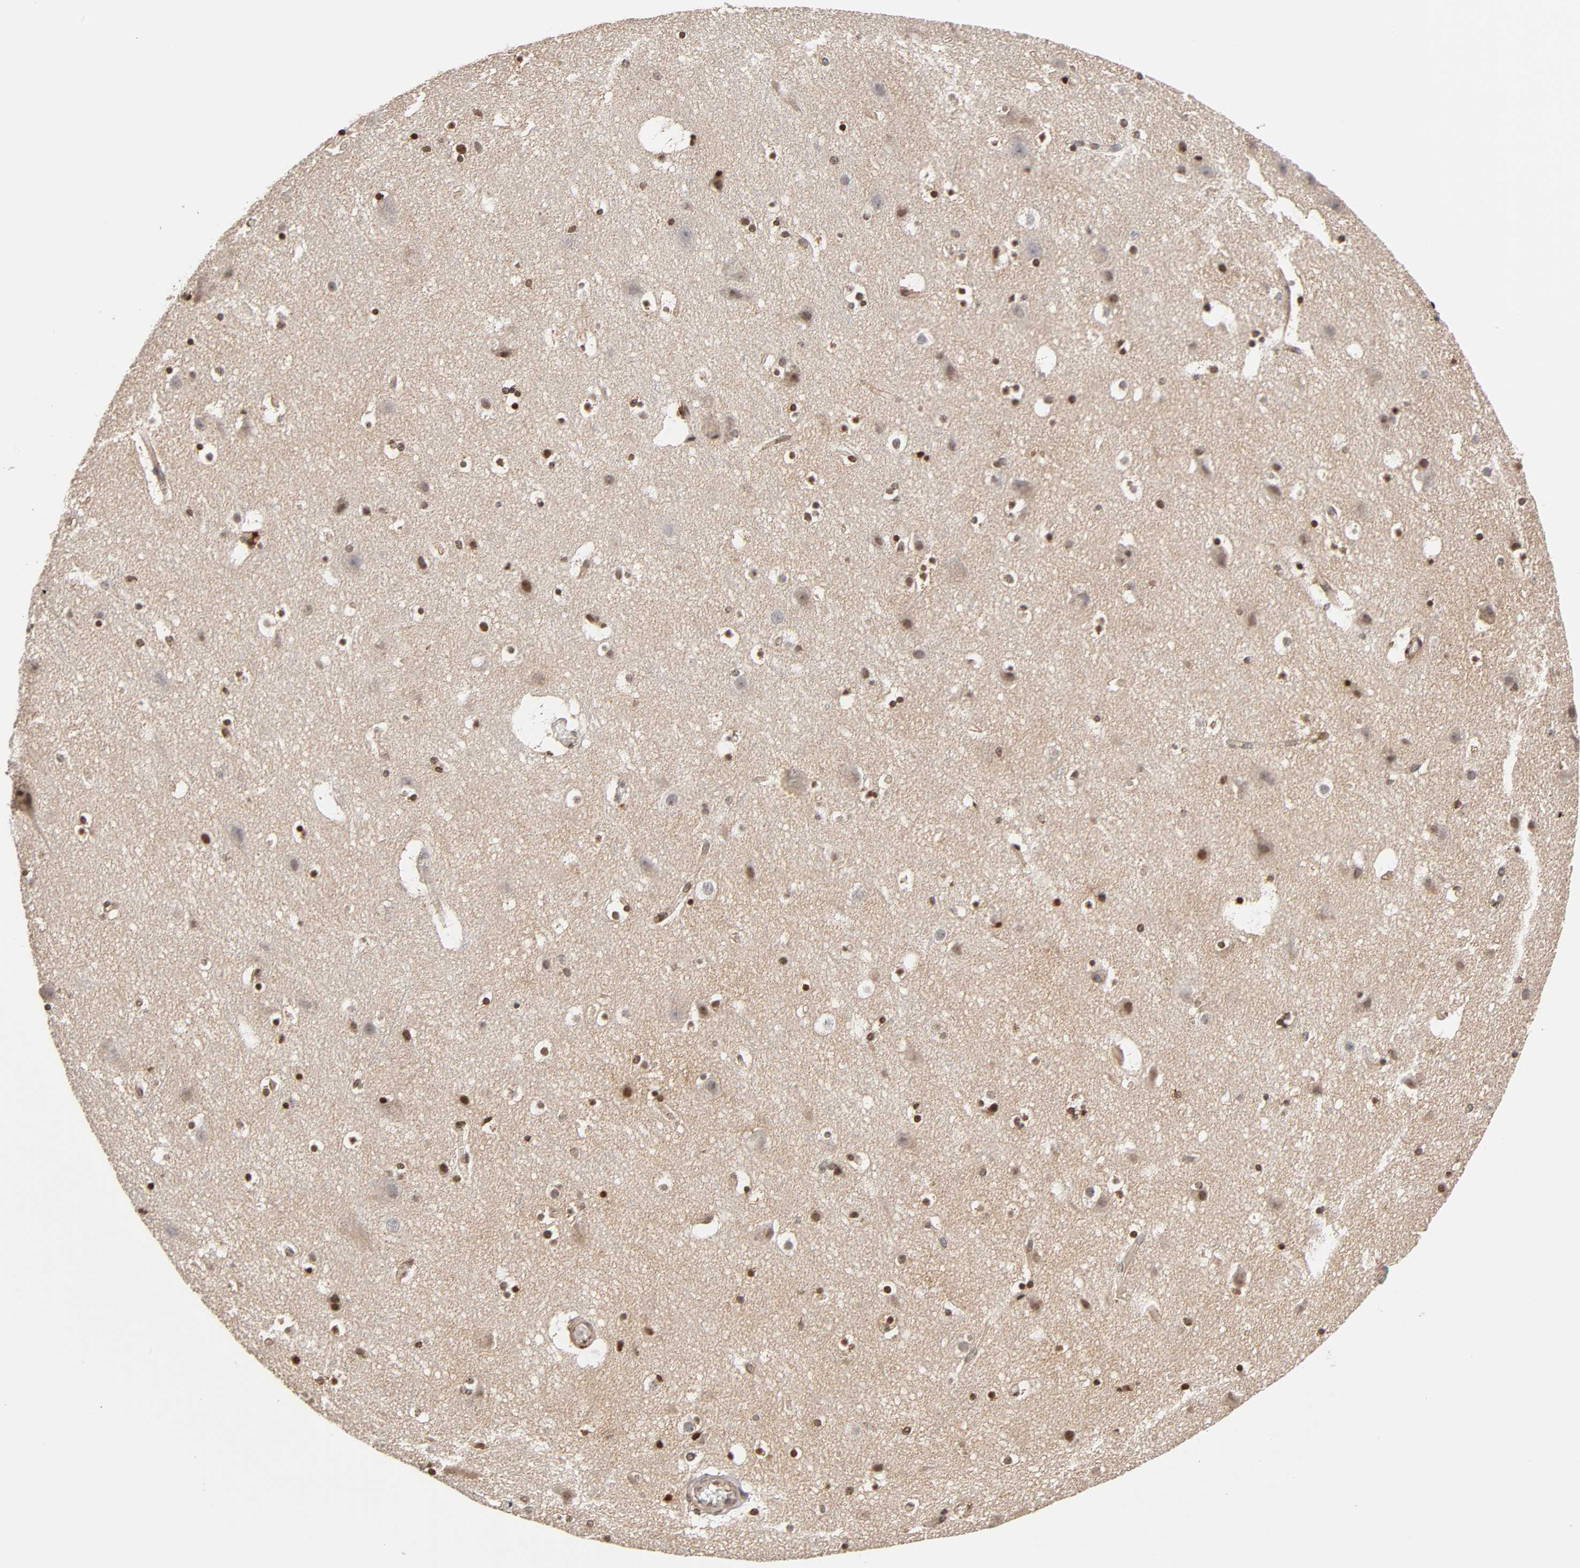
{"staining": {"intensity": "moderate", "quantity": ">75%", "location": "cytoplasmic/membranous"}, "tissue": "cerebral cortex", "cell_type": "Endothelial cells", "image_type": "normal", "snomed": [{"axis": "morphology", "description": "Normal tissue, NOS"}, {"axis": "topography", "description": "Cerebral cortex"}], "caption": "Immunohistochemistry (IHC) histopathology image of unremarkable cerebral cortex: human cerebral cortex stained using IHC demonstrates medium levels of moderate protein expression localized specifically in the cytoplasmic/membranous of endothelial cells, appearing as a cytoplasmic/membranous brown color.", "gene": "ITGAV", "patient": {"sex": "male", "age": 45}}